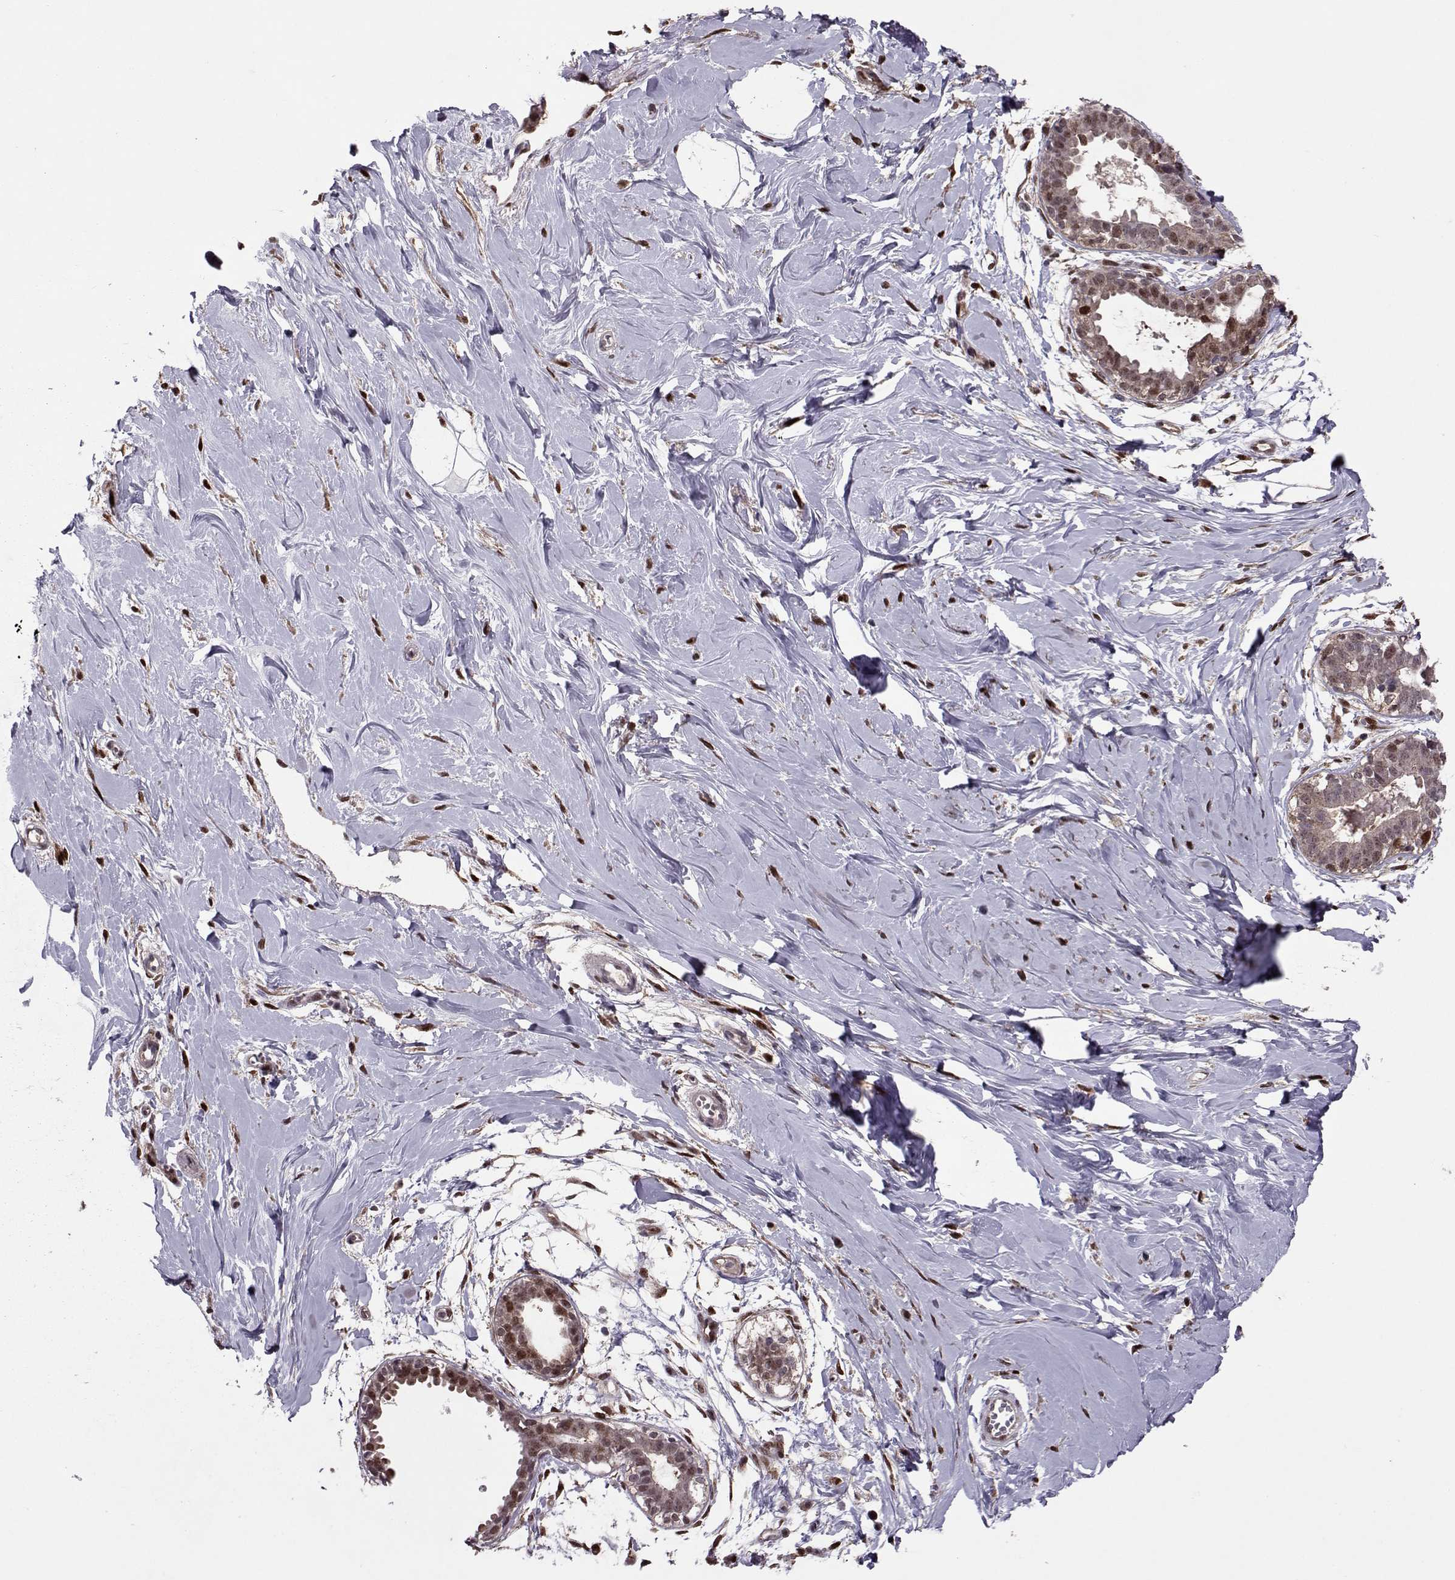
{"staining": {"intensity": "negative", "quantity": "none", "location": "none"}, "tissue": "breast", "cell_type": "Adipocytes", "image_type": "normal", "snomed": [{"axis": "morphology", "description": "Normal tissue, NOS"}, {"axis": "topography", "description": "Breast"}], "caption": "Immunohistochemistry of benign human breast demonstrates no positivity in adipocytes.", "gene": "CDK4", "patient": {"sex": "female", "age": 49}}